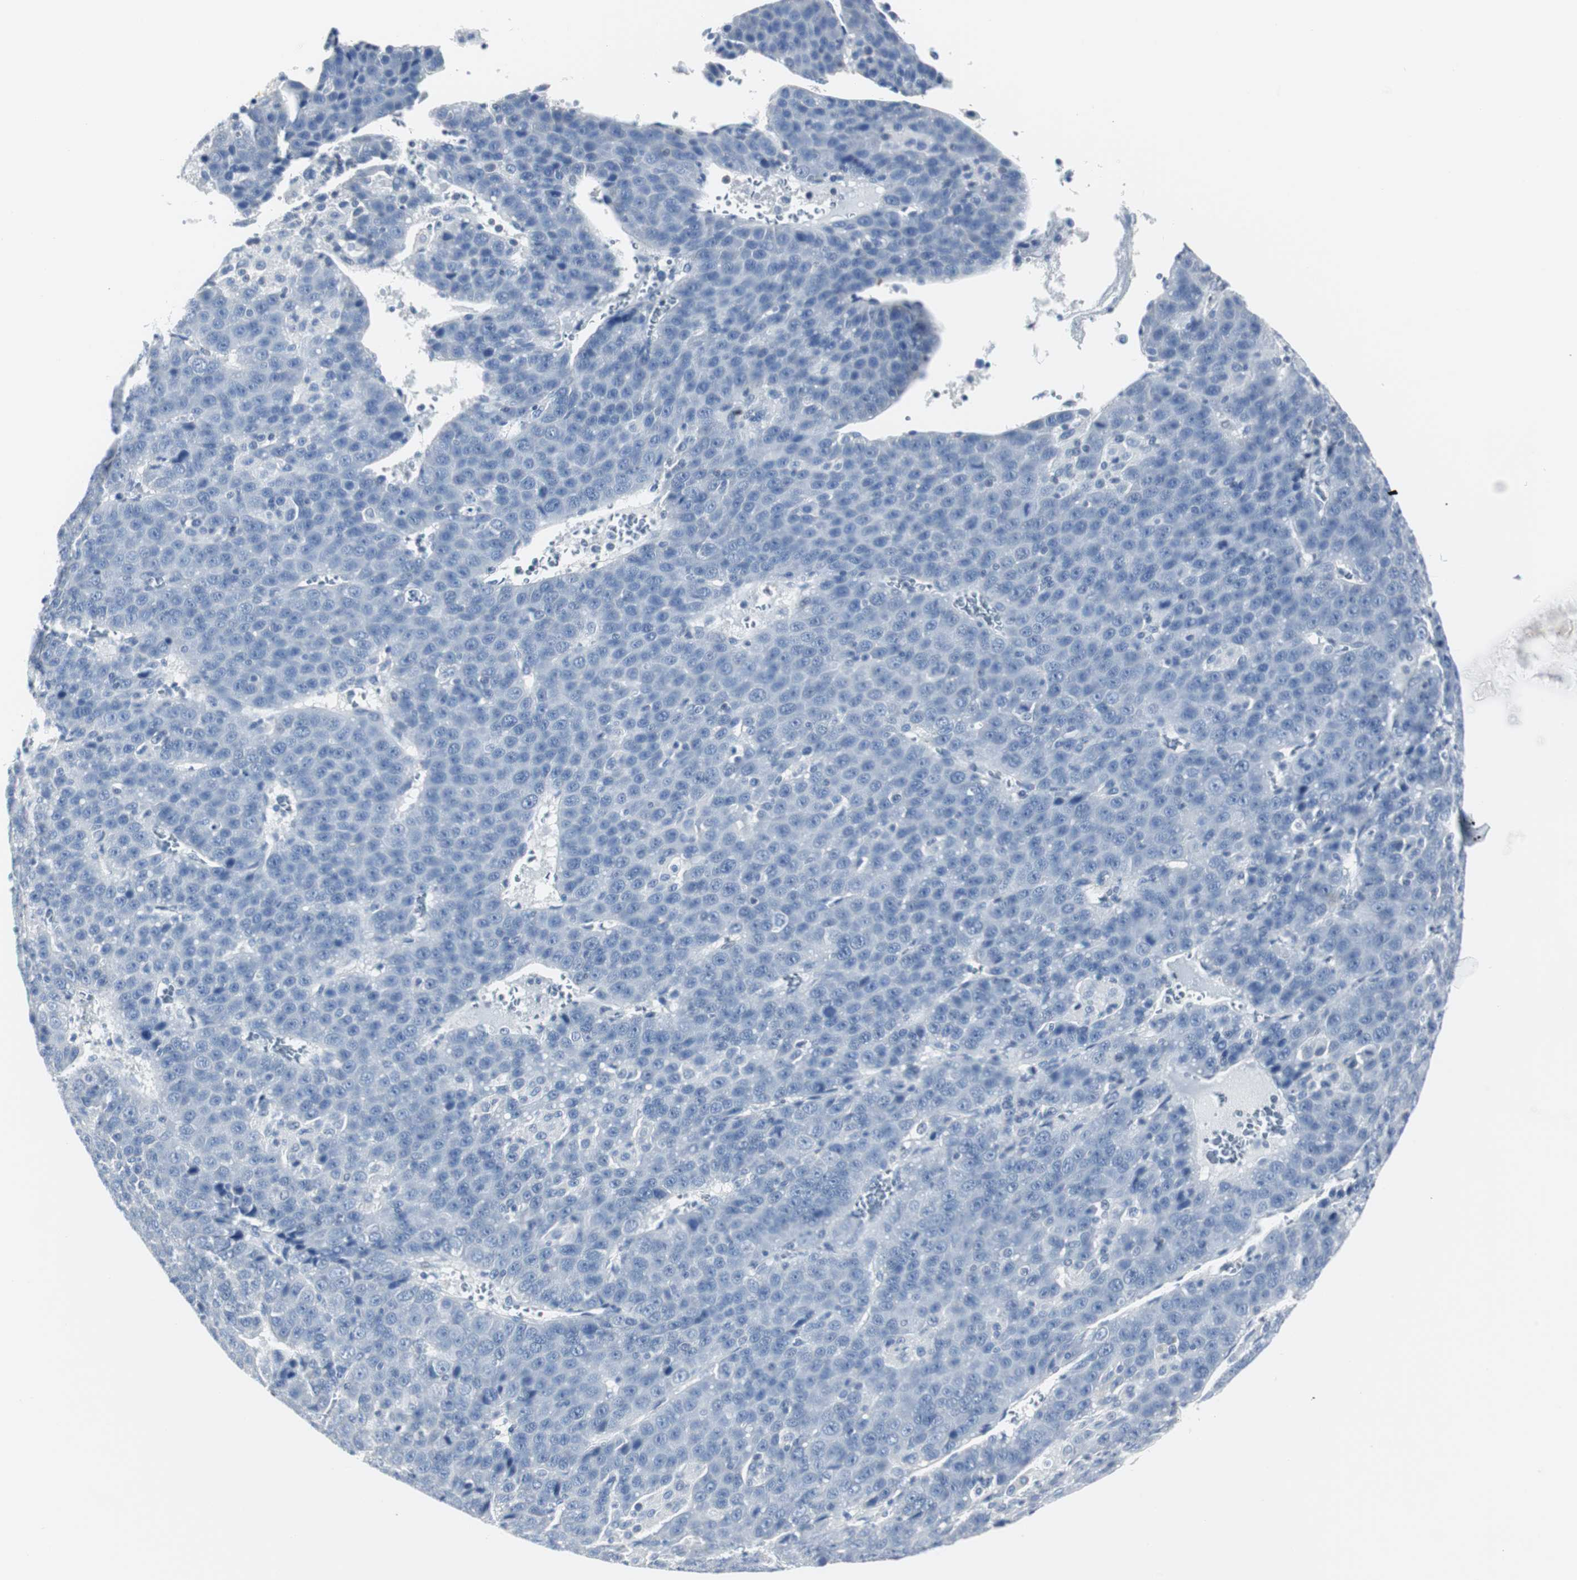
{"staining": {"intensity": "negative", "quantity": "none", "location": "none"}, "tissue": "liver cancer", "cell_type": "Tumor cells", "image_type": "cancer", "snomed": [{"axis": "morphology", "description": "Carcinoma, Hepatocellular, NOS"}, {"axis": "topography", "description": "Liver"}], "caption": "Immunohistochemistry (IHC) of liver hepatocellular carcinoma shows no staining in tumor cells.", "gene": "GAP43", "patient": {"sex": "female", "age": 53}}